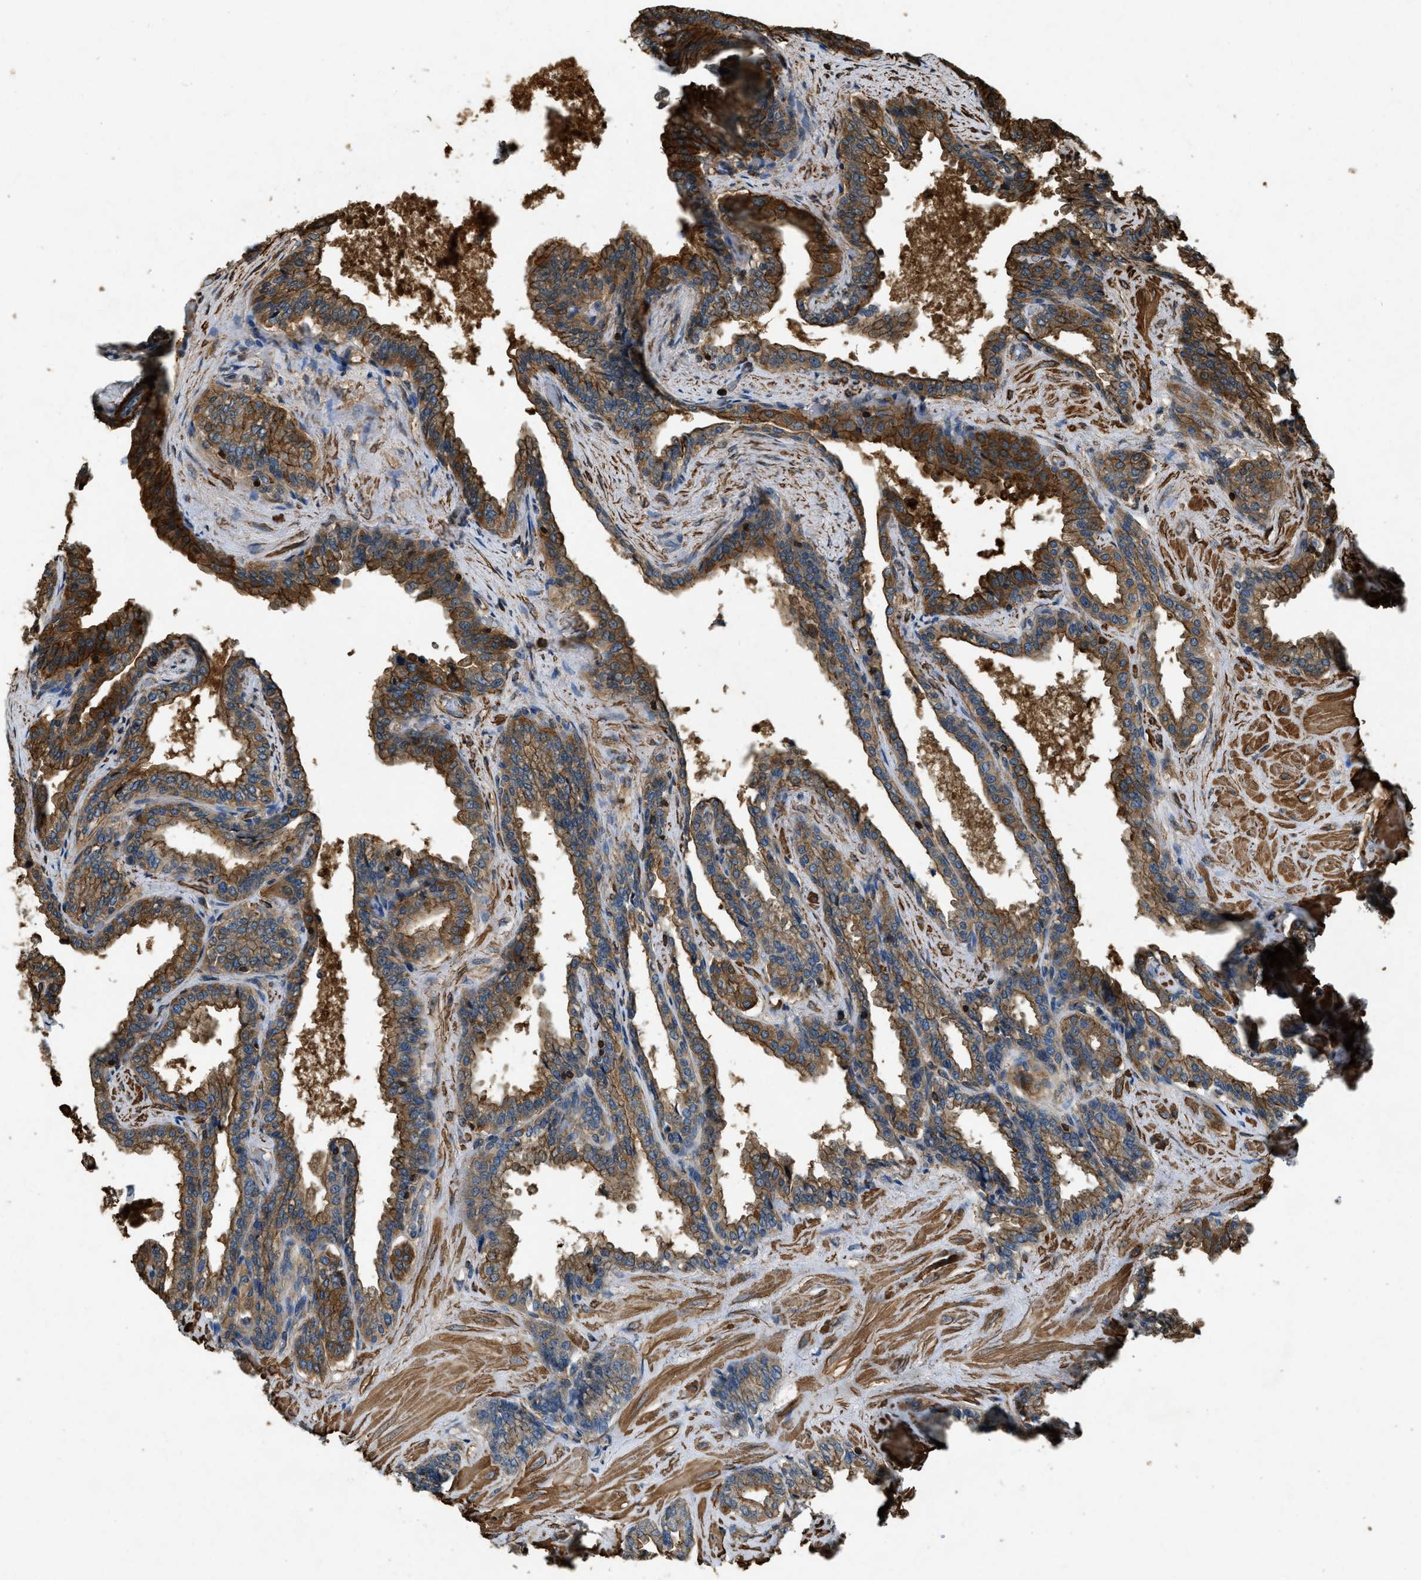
{"staining": {"intensity": "moderate", "quantity": ">75%", "location": "cytoplasmic/membranous"}, "tissue": "seminal vesicle", "cell_type": "Glandular cells", "image_type": "normal", "snomed": [{"axis": "morphology", "description": "Normal tissue, NOS"}, {"axis": "topography", "description": "Seminal veicle"}], "caption": "Protein expression analysis of normal seminal vesicle exhibits moderate cytoplasmic/membranous positivity in approximately >75% of glandular cells. (DAB = brown stain, brightfield microscopy at high magnification).", "gene": "YARS1", "patient": {"sex": "male", "age": 46}}